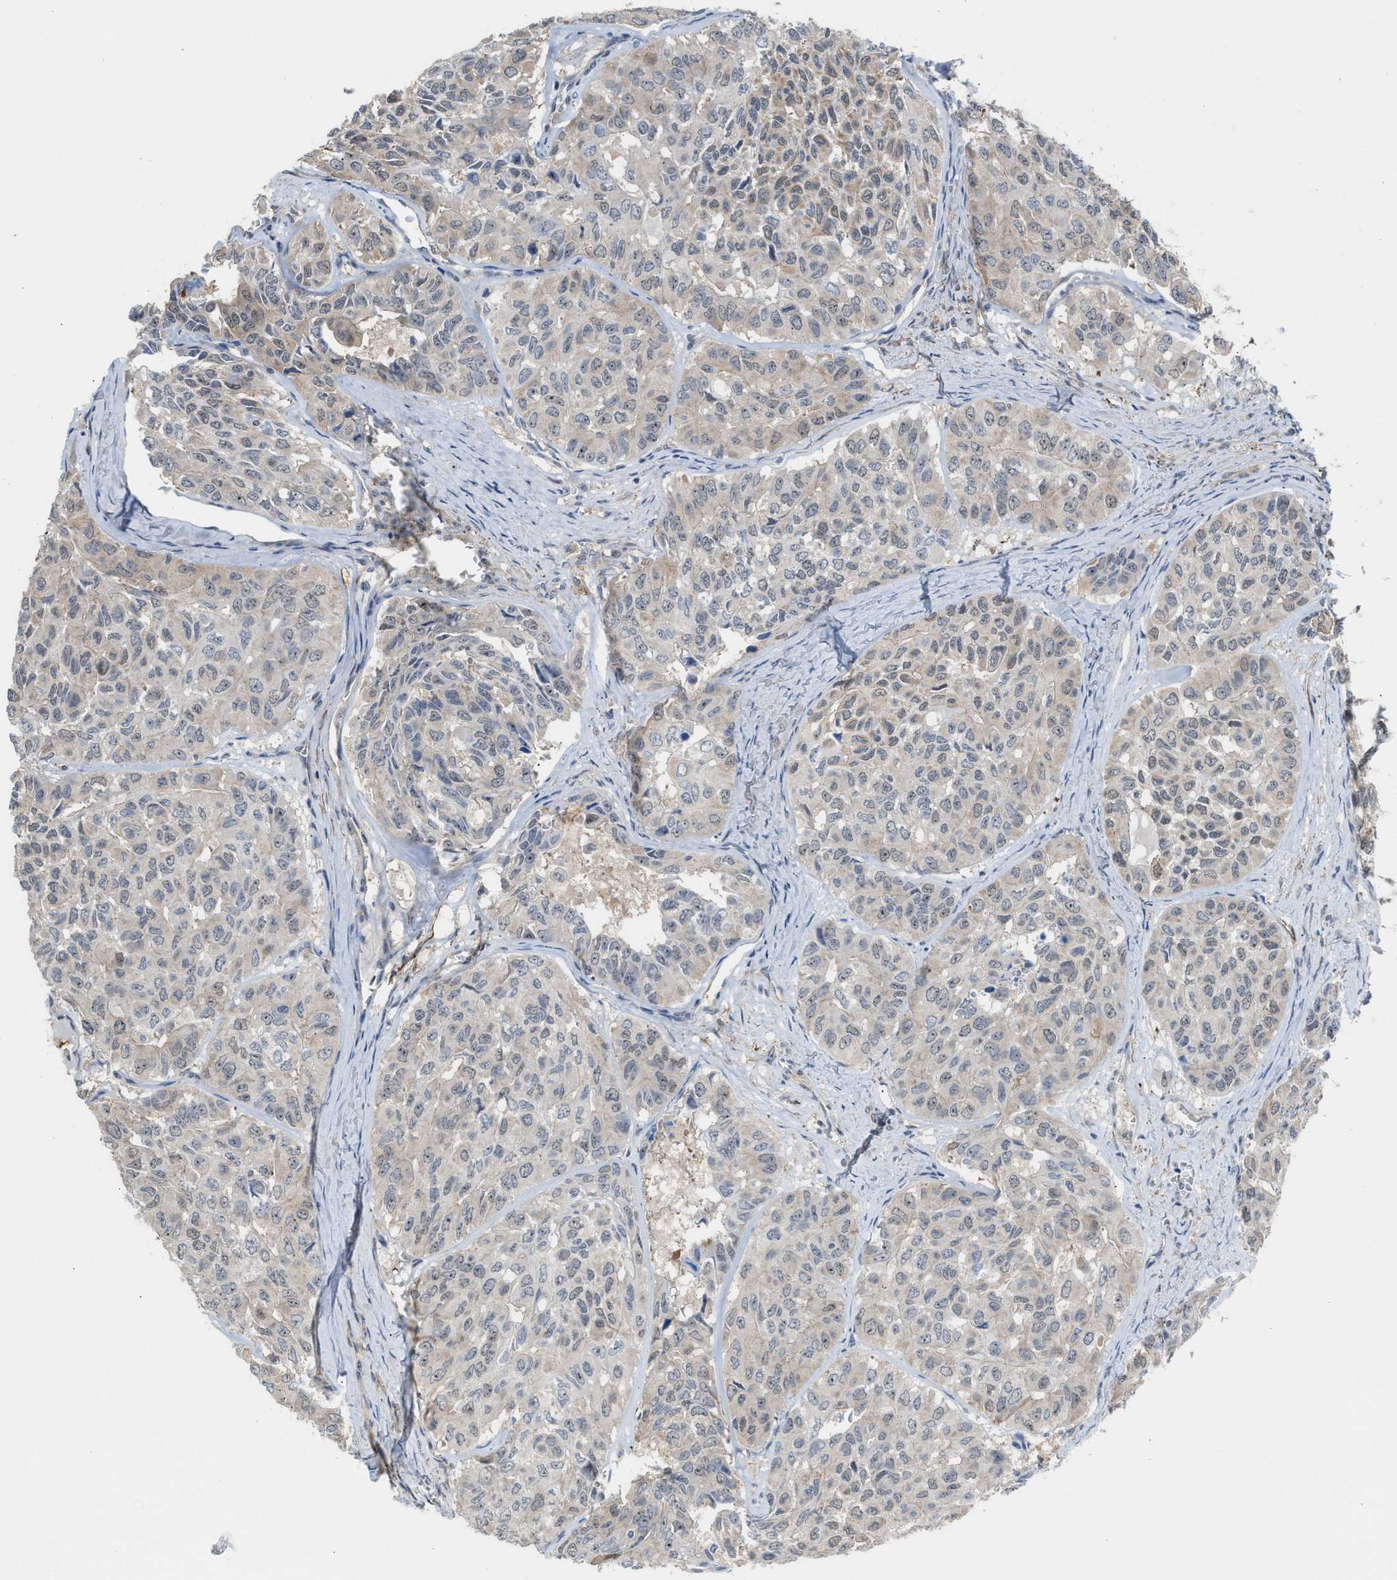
{"staining": {"intensity": "weak", "quantity": "<25%", "location": "cytoplasmic/membranous,nuclear"}, "tissue": "head and neck cancer", "cell_type": "Tumor cells", "image_type": "cancer", "snomed": [{"axis": "morphology", "description": "Adenocarcinoma, NOS"}, {"axis": "topography", "description": "Salivary gland, NOS"}, {"axis": "topography", "description": "Head-Neck"}], "caption": "Protein analysis of adenocarcinoma (head and neck) reveals no significant staining in tumor cells.", "gene": "NQO2", "patient": {"sex": "female", "age": 76}}